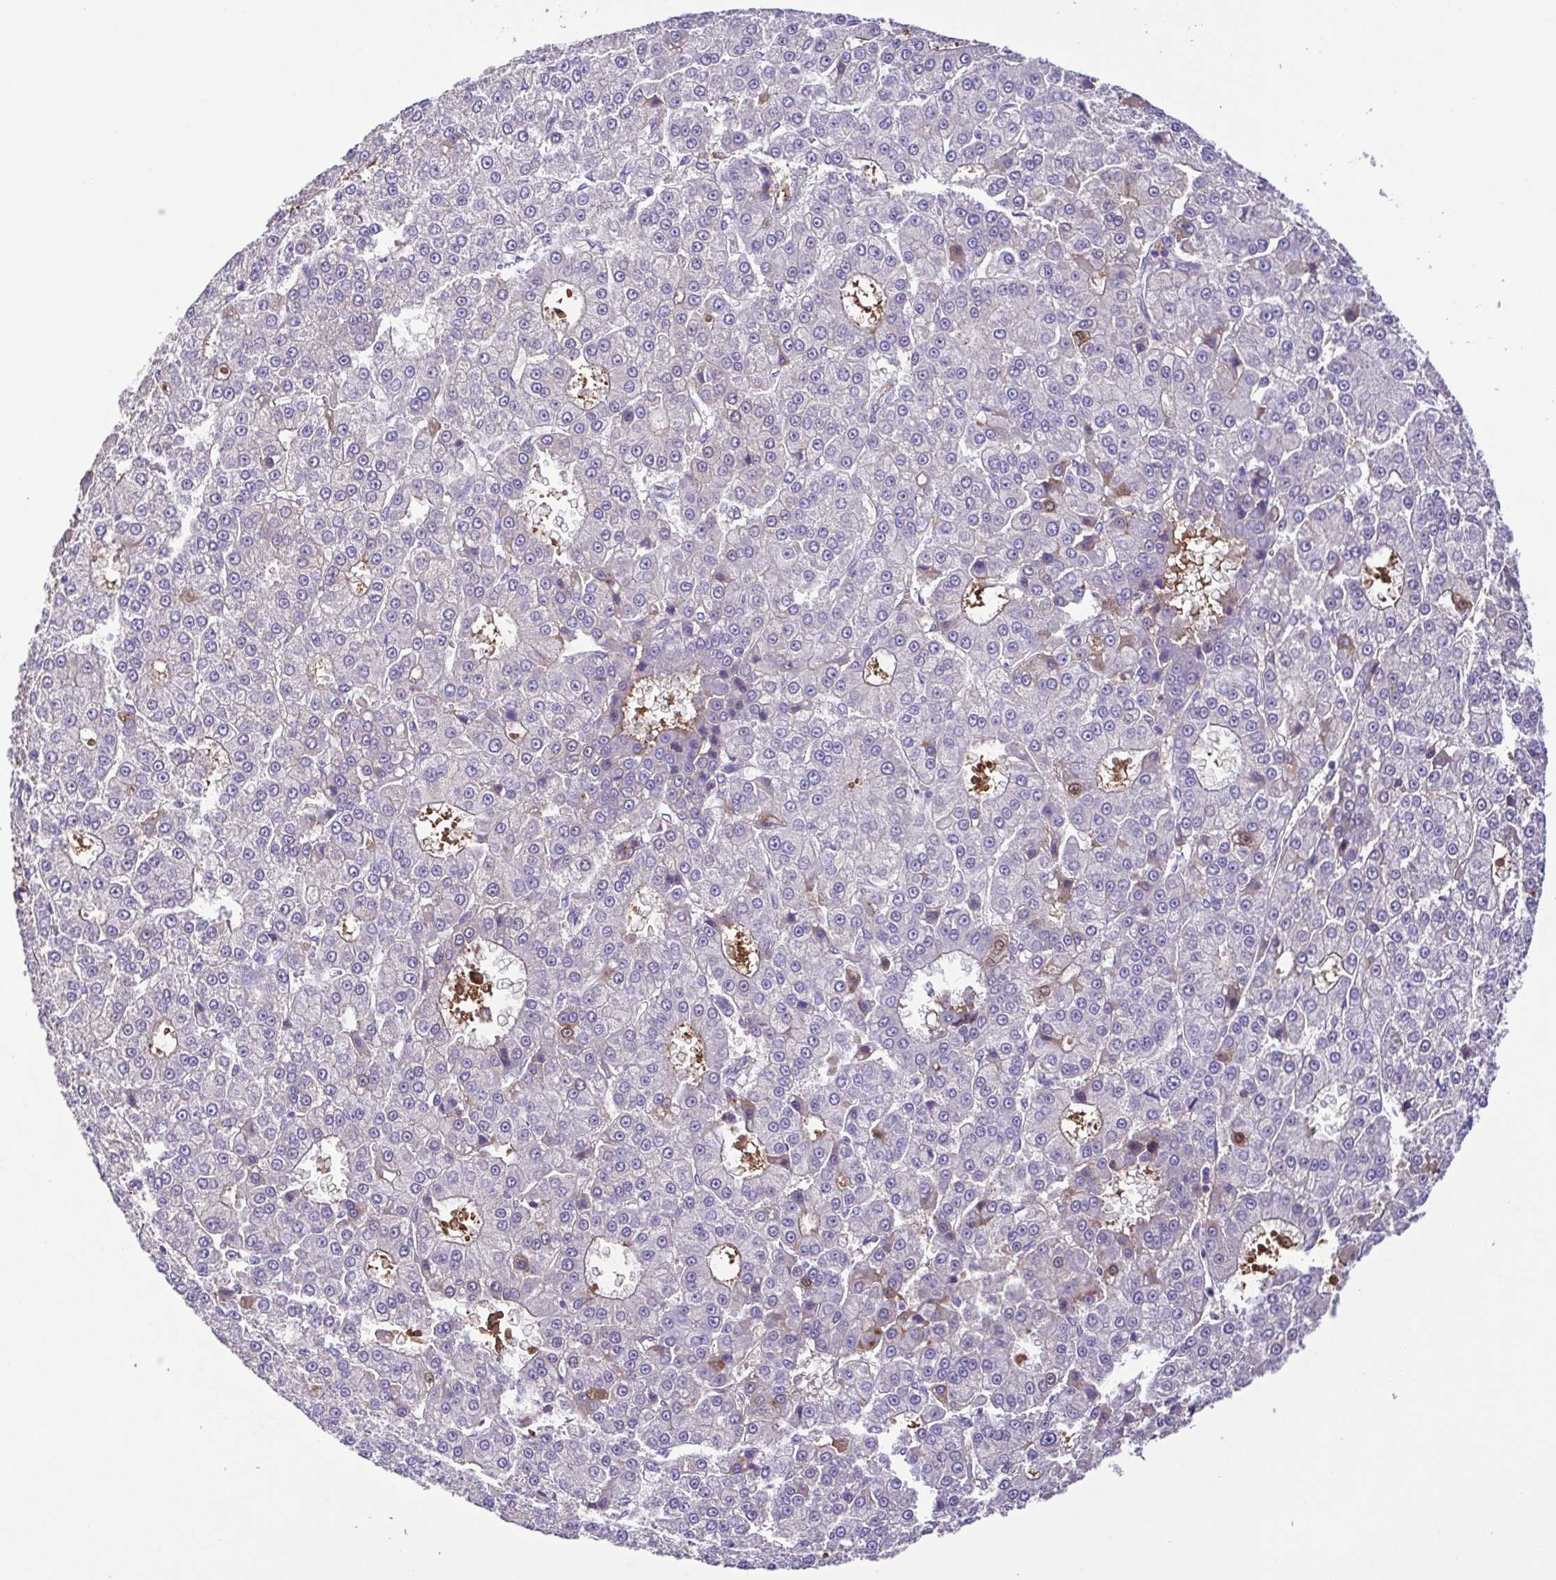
{"staining": {"intensity": "negative", "quantity": "none", "location": "none"}, "tissue": "liver cancer", "cell_type": "Tumor cells", "image_type": "cancer", "snomed": [{"axis": "morphology", "description": "Carcinoma, Hepatocellular, NOS"}, {"axis": "topography", "description": "Liver"}], "caption": "The micrograph reveals no significant positivity in tumor cells of hepatocellular carcinoma (liver). (DAB IHC with hematoxylin counter stain).", "gene": "IGFL1", "patient": {"sex": "male", "age": 70}}